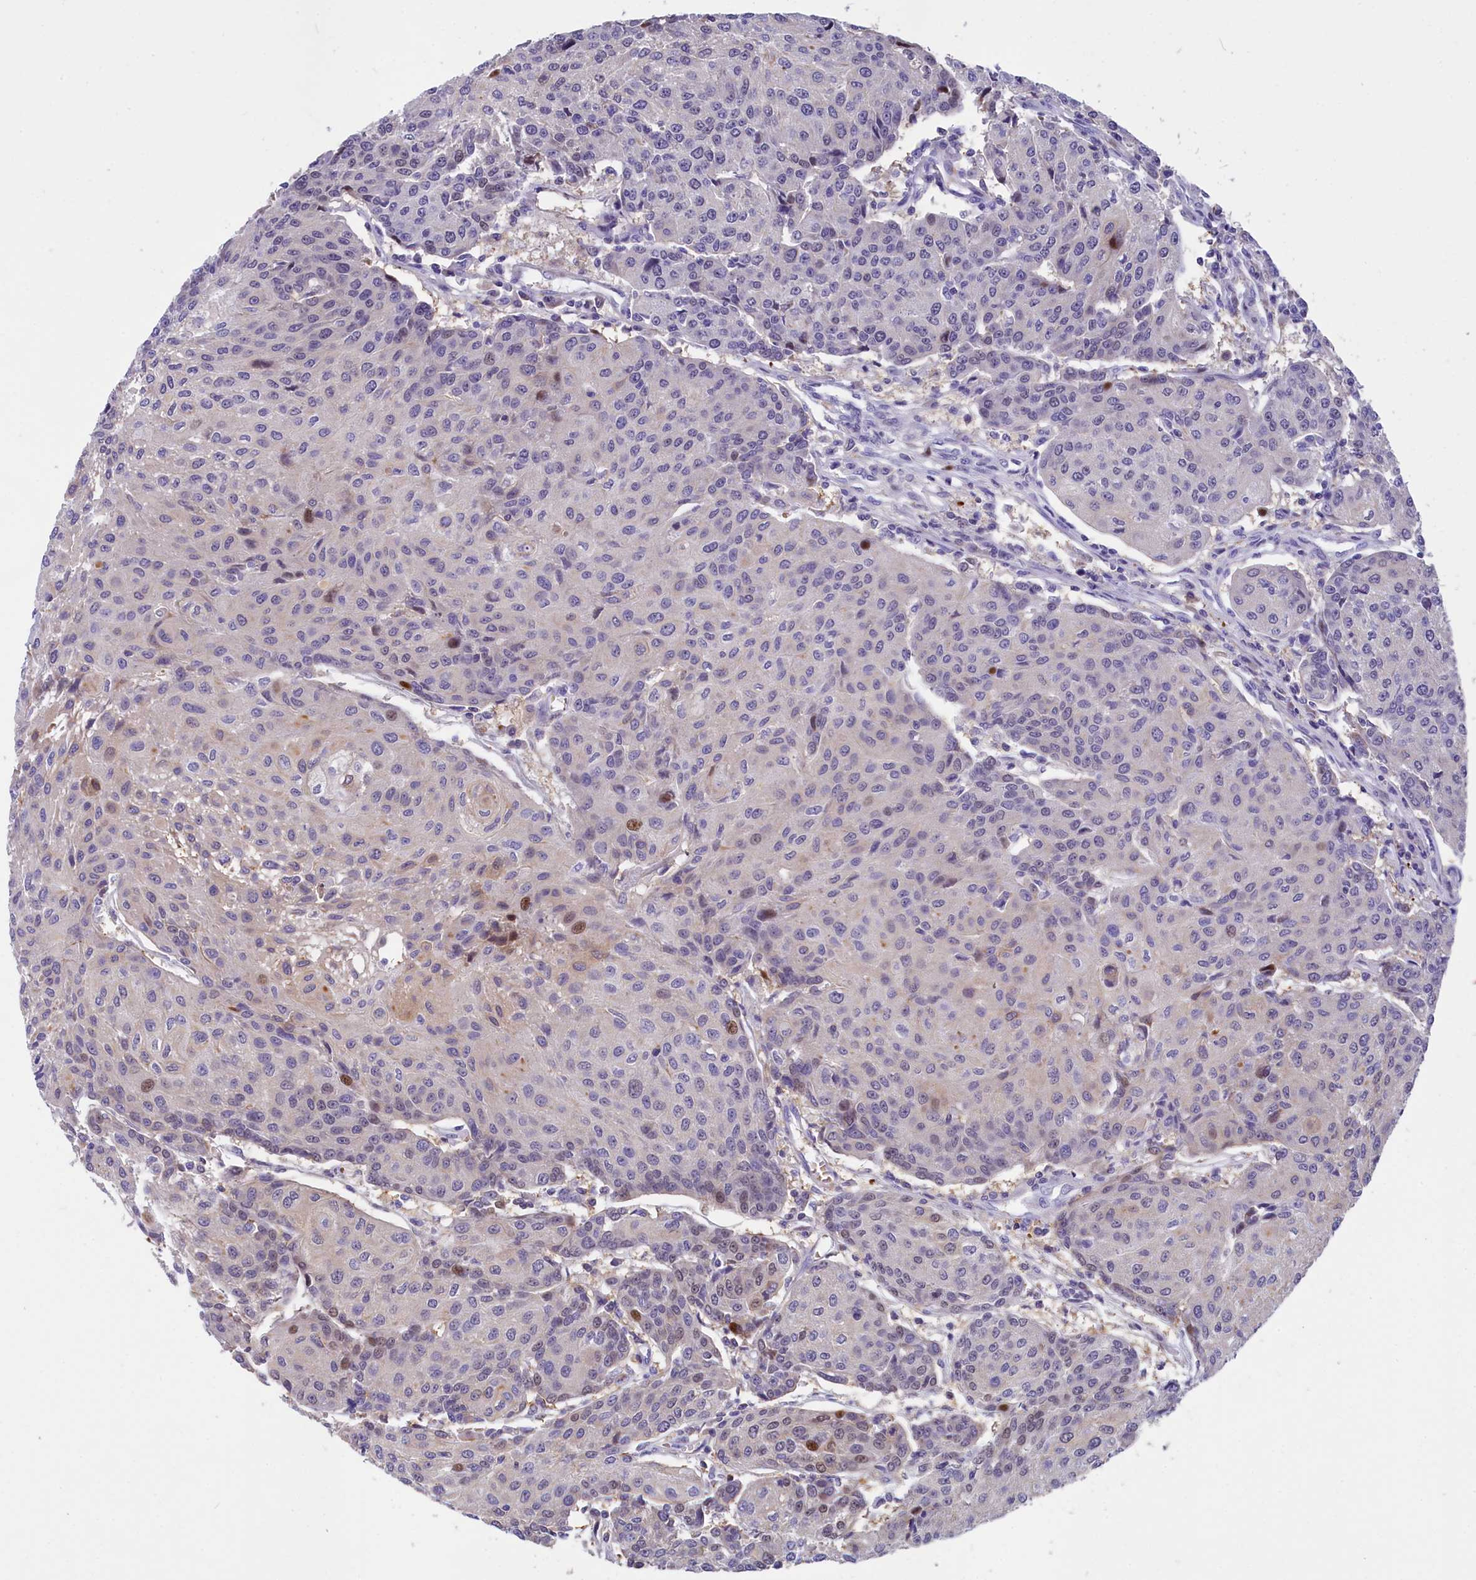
{"staining": {"intensity": "moderate", "quantity": "<25%", "location": "nuclear"}, "tissue": "urothelial cancer", "cell_type": "Tumor cells", "image_type": "cancer", "snomed": [{"axis": "morphology", "description": "Urothelial carcinoma, High grade"}, {"axis": "topography", "description": "Urinary bladder"}], "caption": "A brown stain labels moderate nuclear positivity of a protein in high-grade urothelial carcinoma tumor cells.", "gene": "NKPD1", "patient": {"sex": "female", "age": 85}}